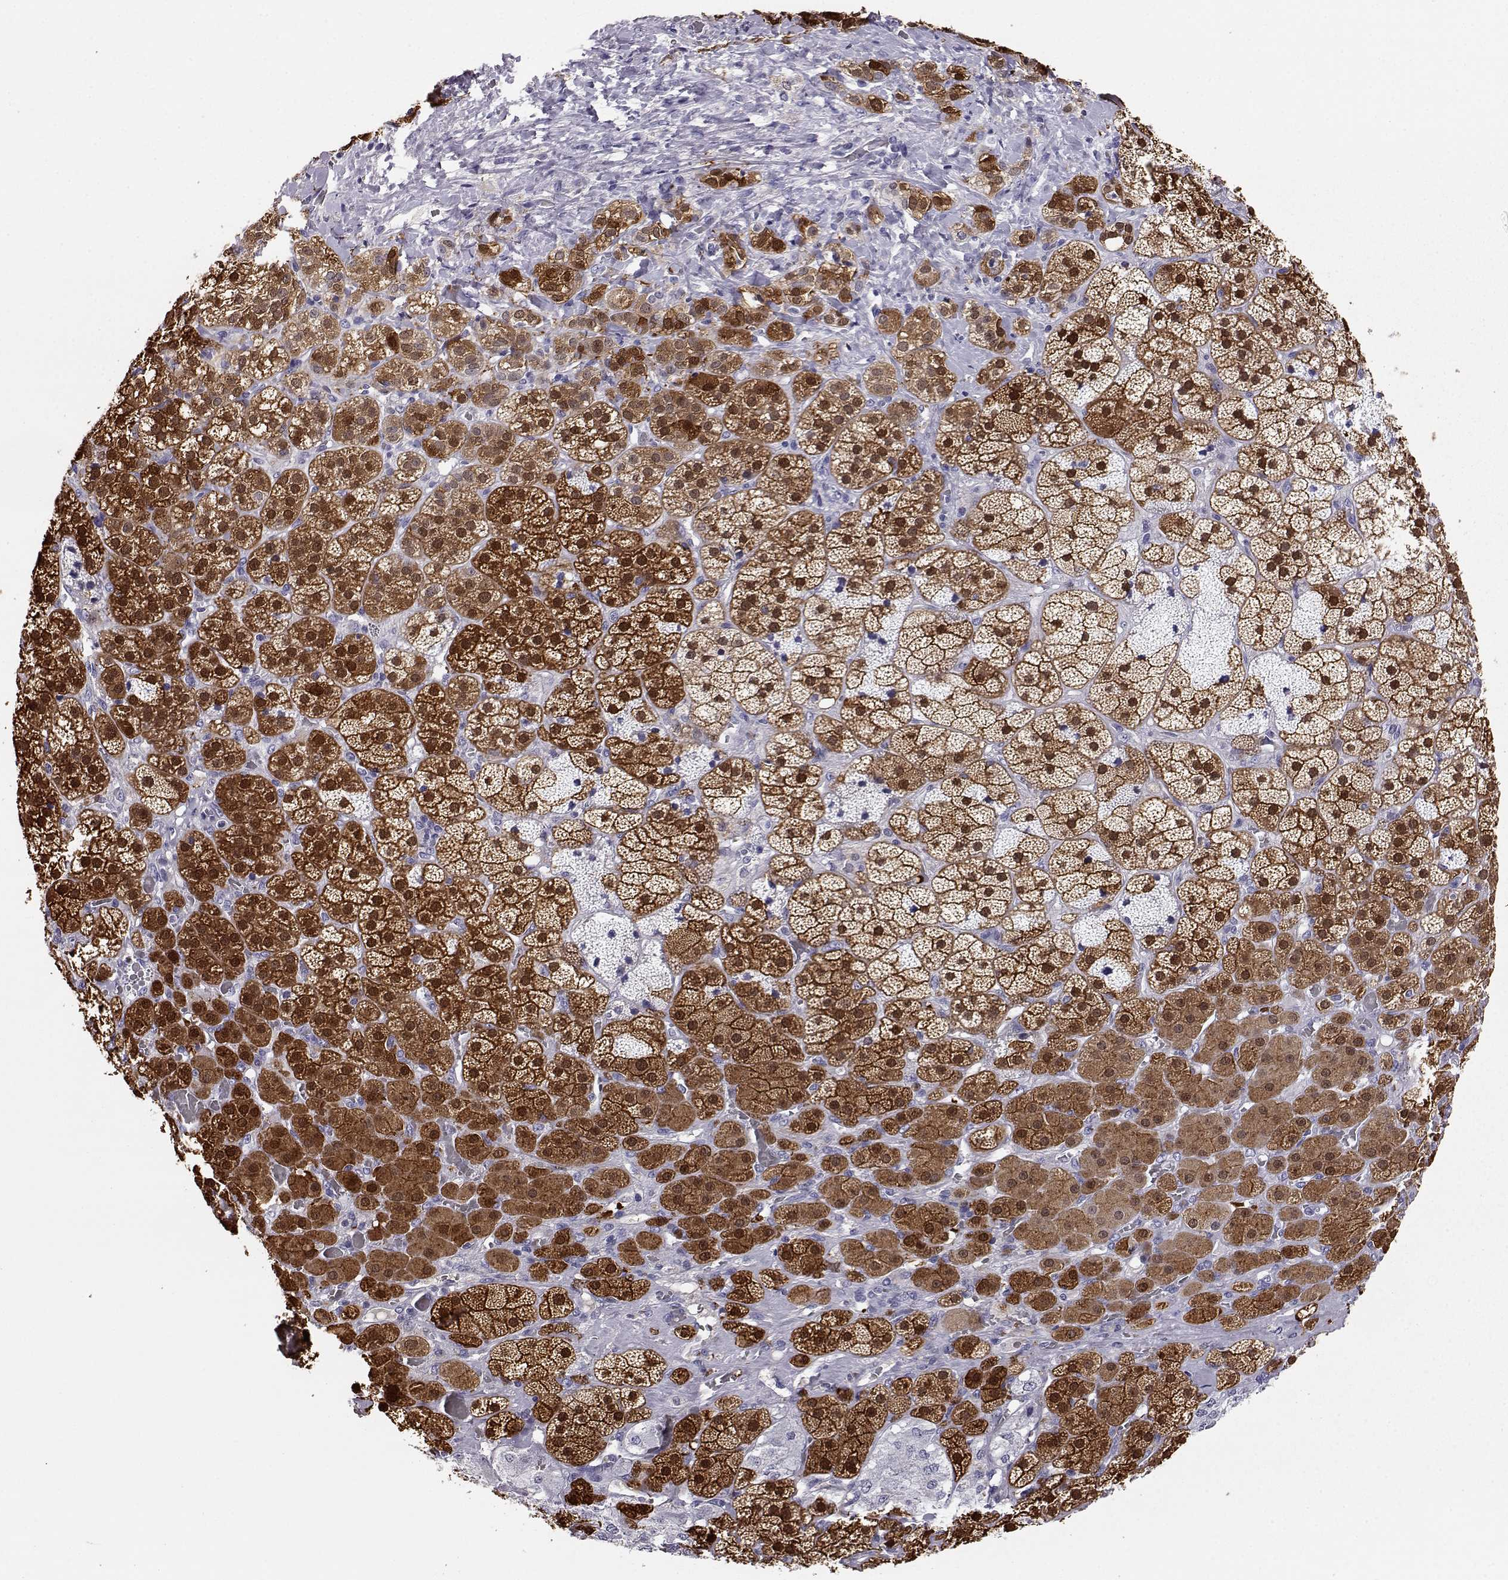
{"staining": {"intensity": "strong", "quantity": ">75%", "location": "cytoplasmic/membranous,nuclear"}, "tissue": "adrenal gland", "cell_type": "Glandular cells", "image_type": "normal", "snomed": [{"axis": "morphology", "description": "Normal tissue, NOS"}, {"axis": "topography", "description": "Adrenal gland"}], "caption": "DAB (3,3'-diaminobenzidine) immunohistochemical staining of normal adrenal gland displays strong cytoplasmic/membranous,nuclear protein positivity in approximately >75% of glandular cells.", "gene": "AKR1B1", "patient": {"sex": "male", "age": 57}}